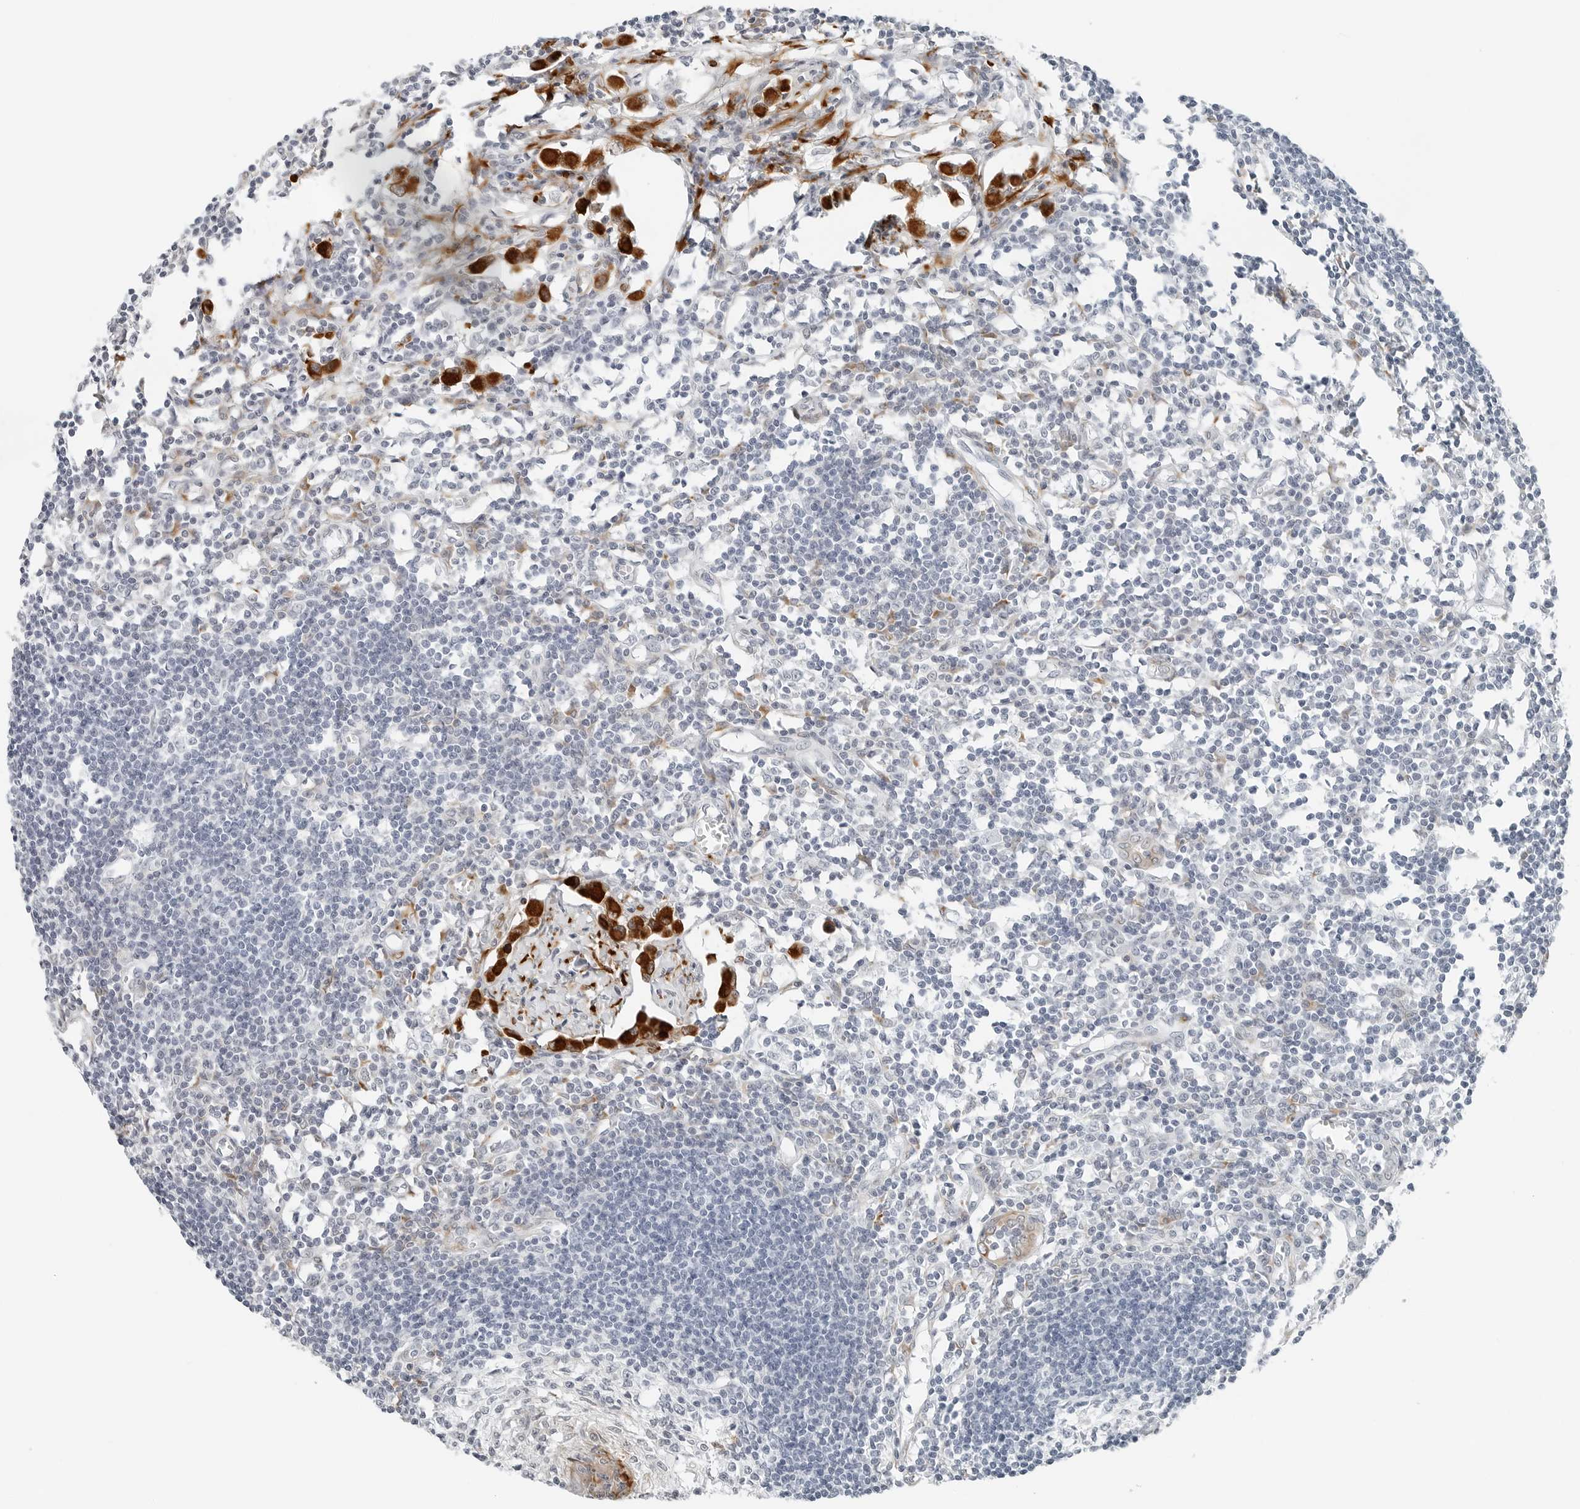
{"staining": {"intensity": "moderate", "quantity": "<25%", "location": "cytoplasmic/membranous"}, "tissue": "lymph node", "cell_type": "Germinal center cells", "image_type": "normal", "snomed": [{"axis": "morphology", "description": "Normal tissue, NOS"}, {"axis": "morphology", "description": "Malignant melanoma, Metastatic site"}, {"axis": "topography", "description": "Lymph node"}], "caption": "Protein staining reveals moderate cytoplasmic/membranous positivity in approximately <25% of germinal center cells in unremarkable lymph node.", "gene": "P4HA2", "patient": {"sex": "male", "age": 41}}